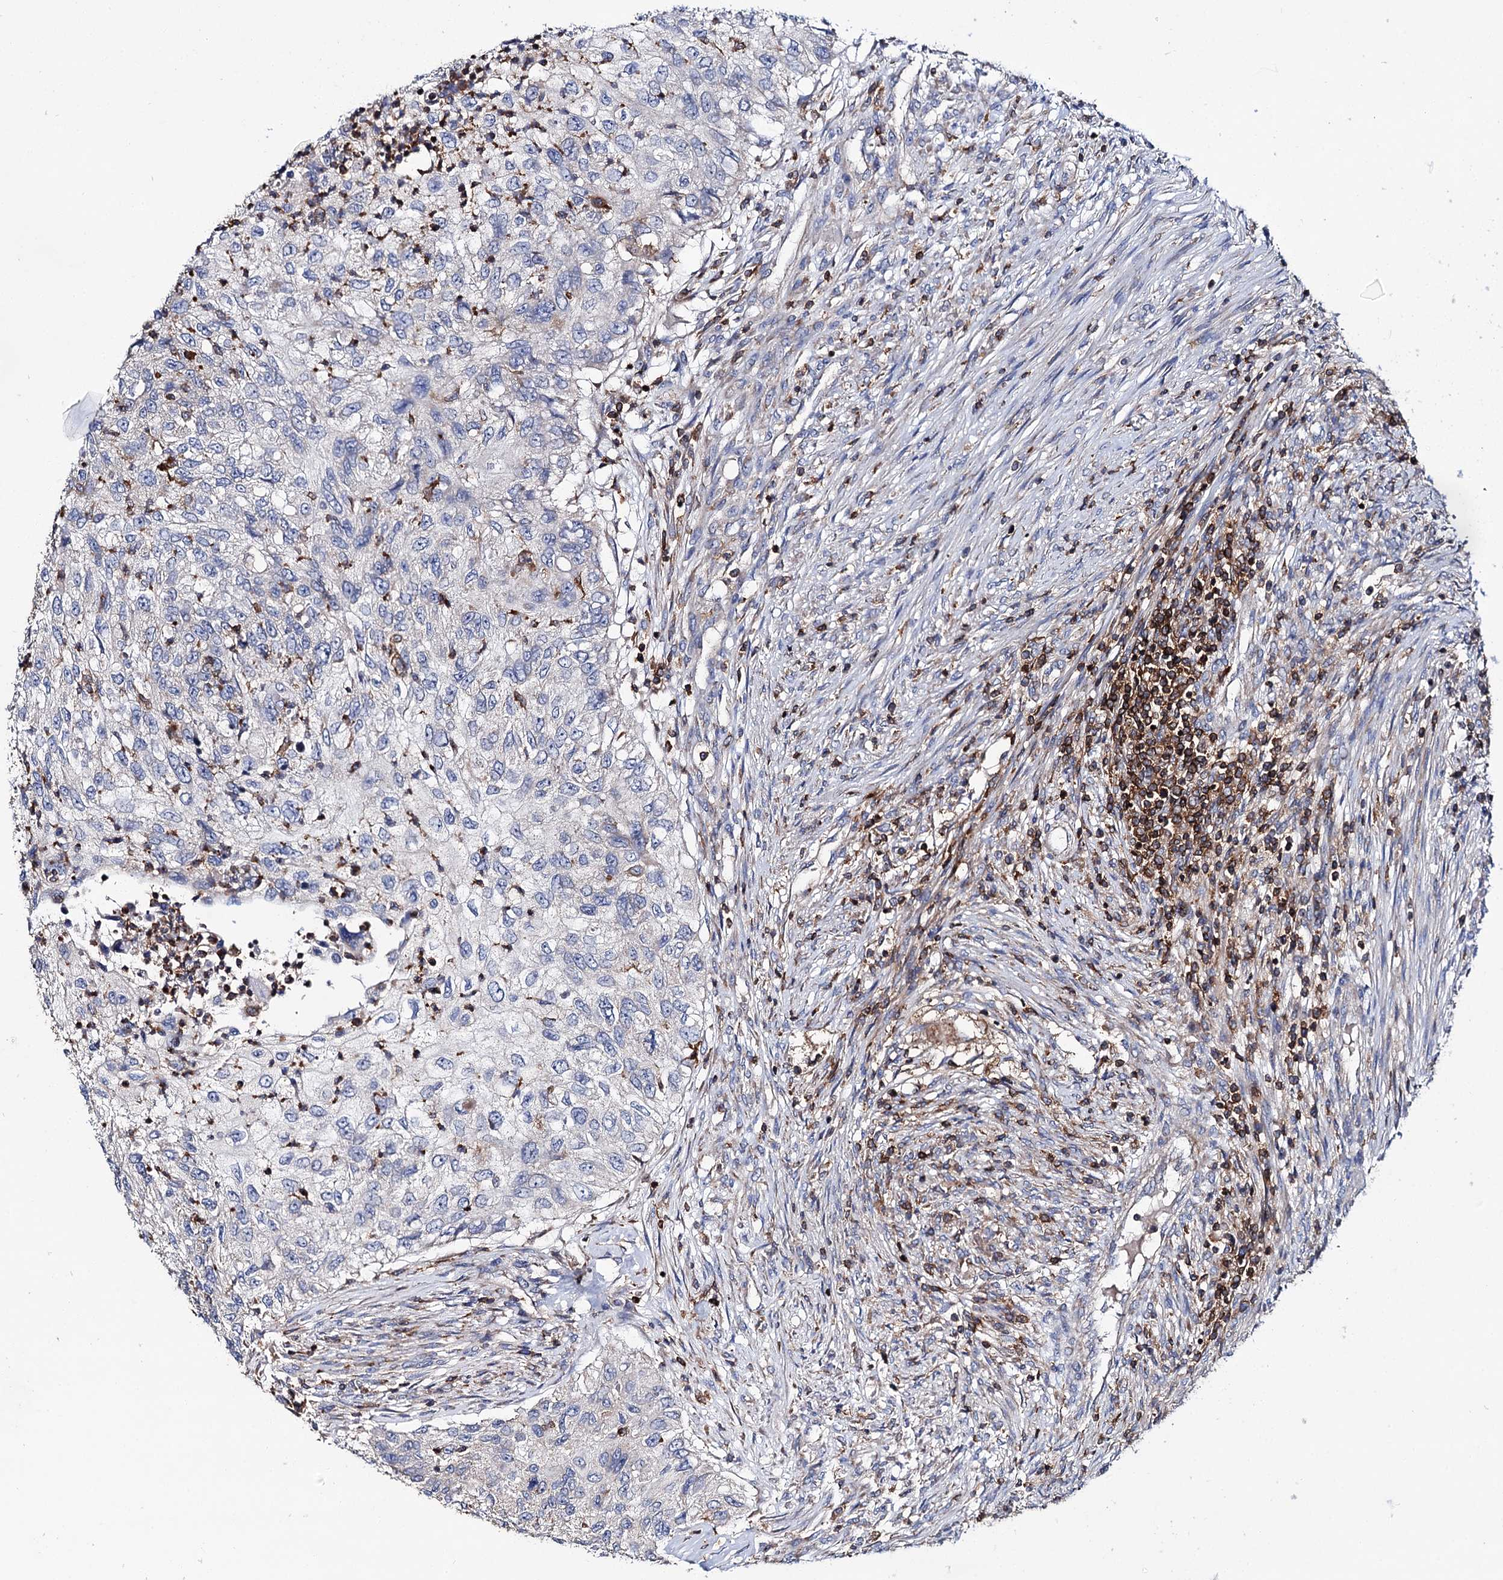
{"staining": {"intensity": "negative", "quantity": "none", "location": "none"}, "tissue": "urothelial cancer", "cell_type": "Tumor cells", "image_type": "cancer", "snomed": [{"axis": "morphology", "description": "Urothelial carcinoma, High grade"}, {"axis": "topography", "description": "Urinary bladder"}], "caption": "Immunohistochemical staining of urothelial cancer demonstrates no significant expression in tumor cells.", "gene": "UBASH3B", "patient": {"sex": "female", "age": 60}}